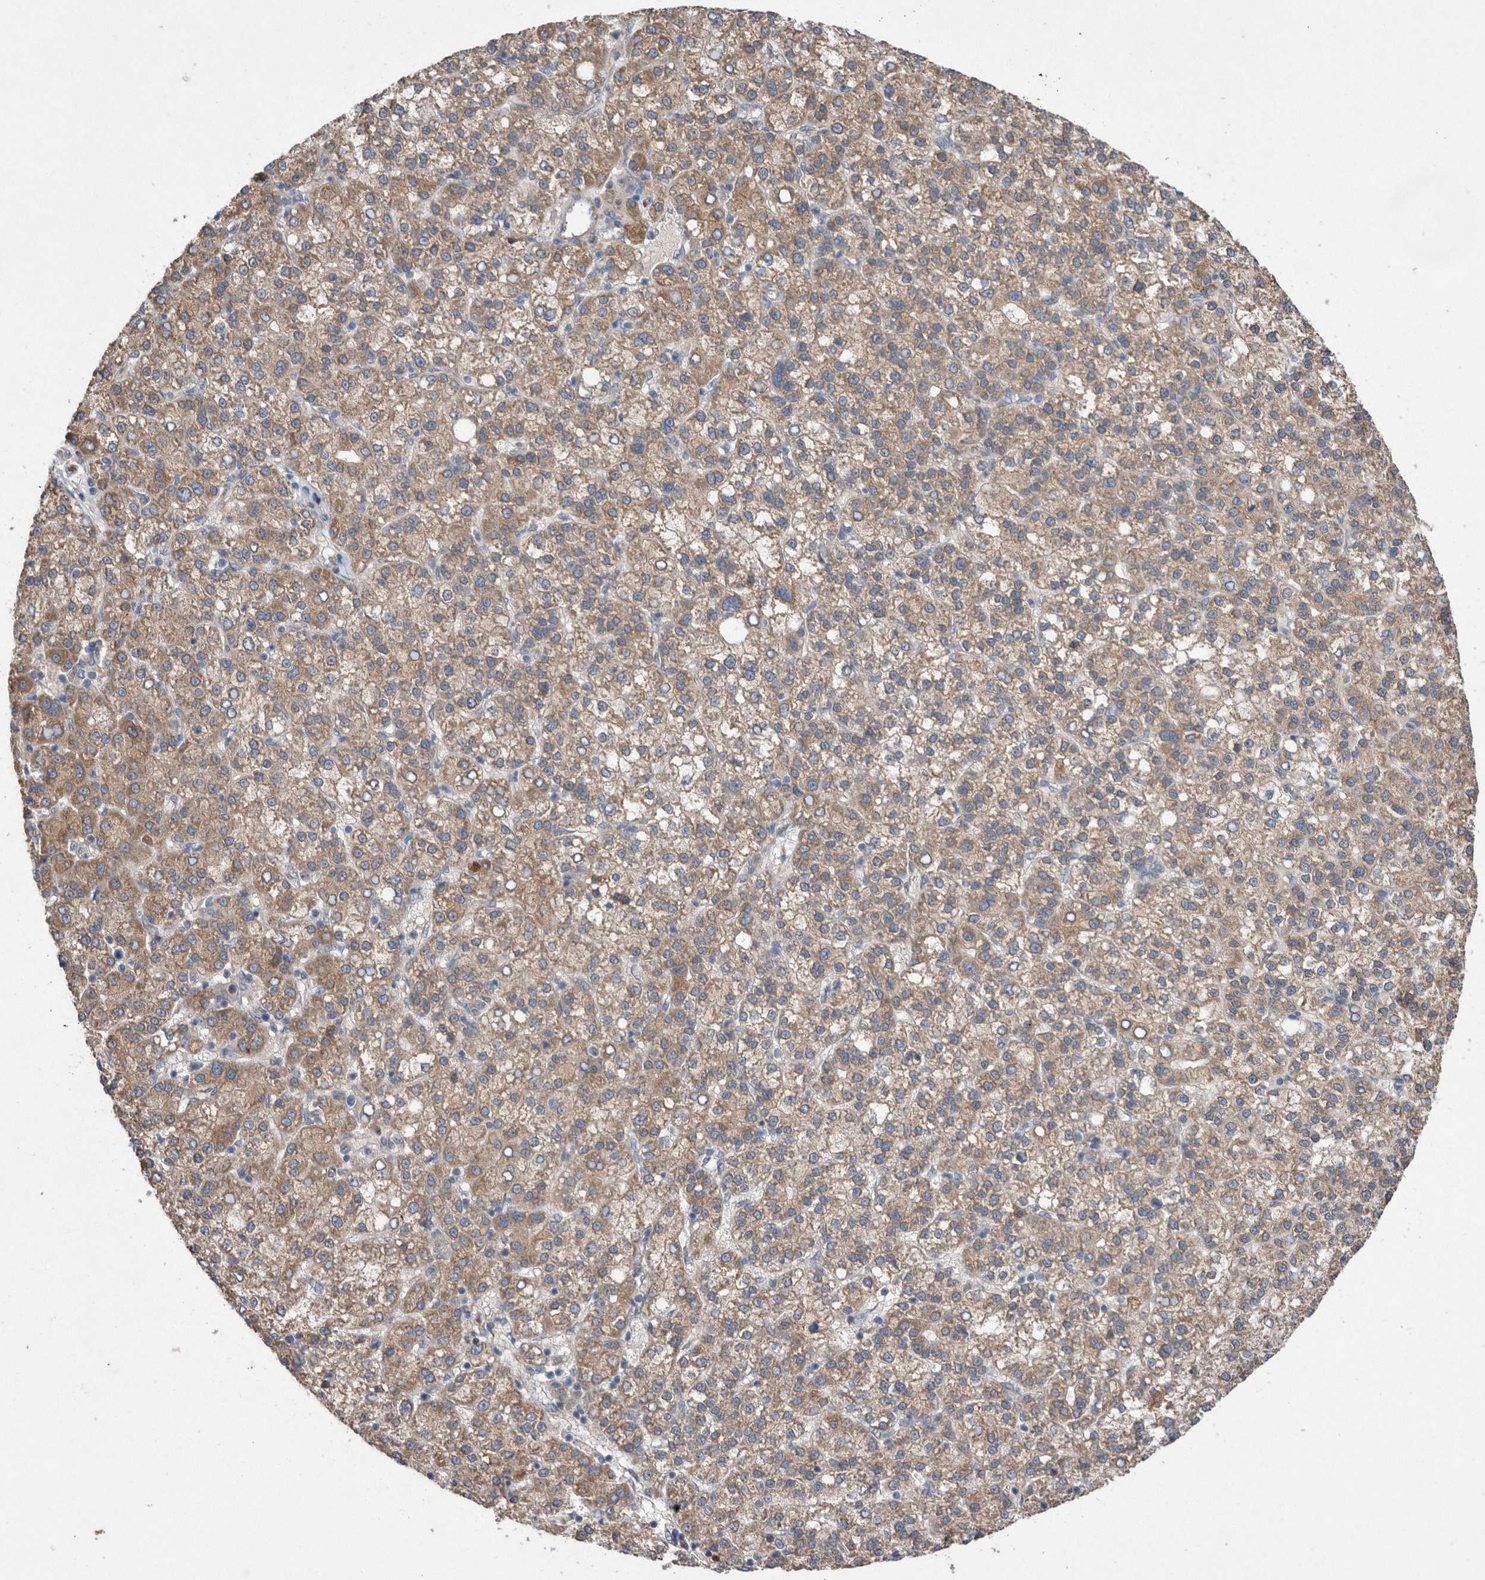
{"staining": {"intensity": "moderate", "quantity": ">75%", "location": "cytoplasmic/membranous"}, "tissue": "liver cancer", "cell_type": "Tumor cells", "image_type": "cancer", "snomed": [{"axis": "morphology", "description": "Carcinoma, Hepatocellular, NOS"}, {"axis": "topography", "description": "Liver"}], "caption": "This image exhibits immunohistochemistry staining of liver hepatocellular carcinoma, with medium moderate cytoplasmic/membranous positivity in approximately >75% of tumor cells.", "gene": "PON2", "patient": {"sex": "female", "age": 58}}